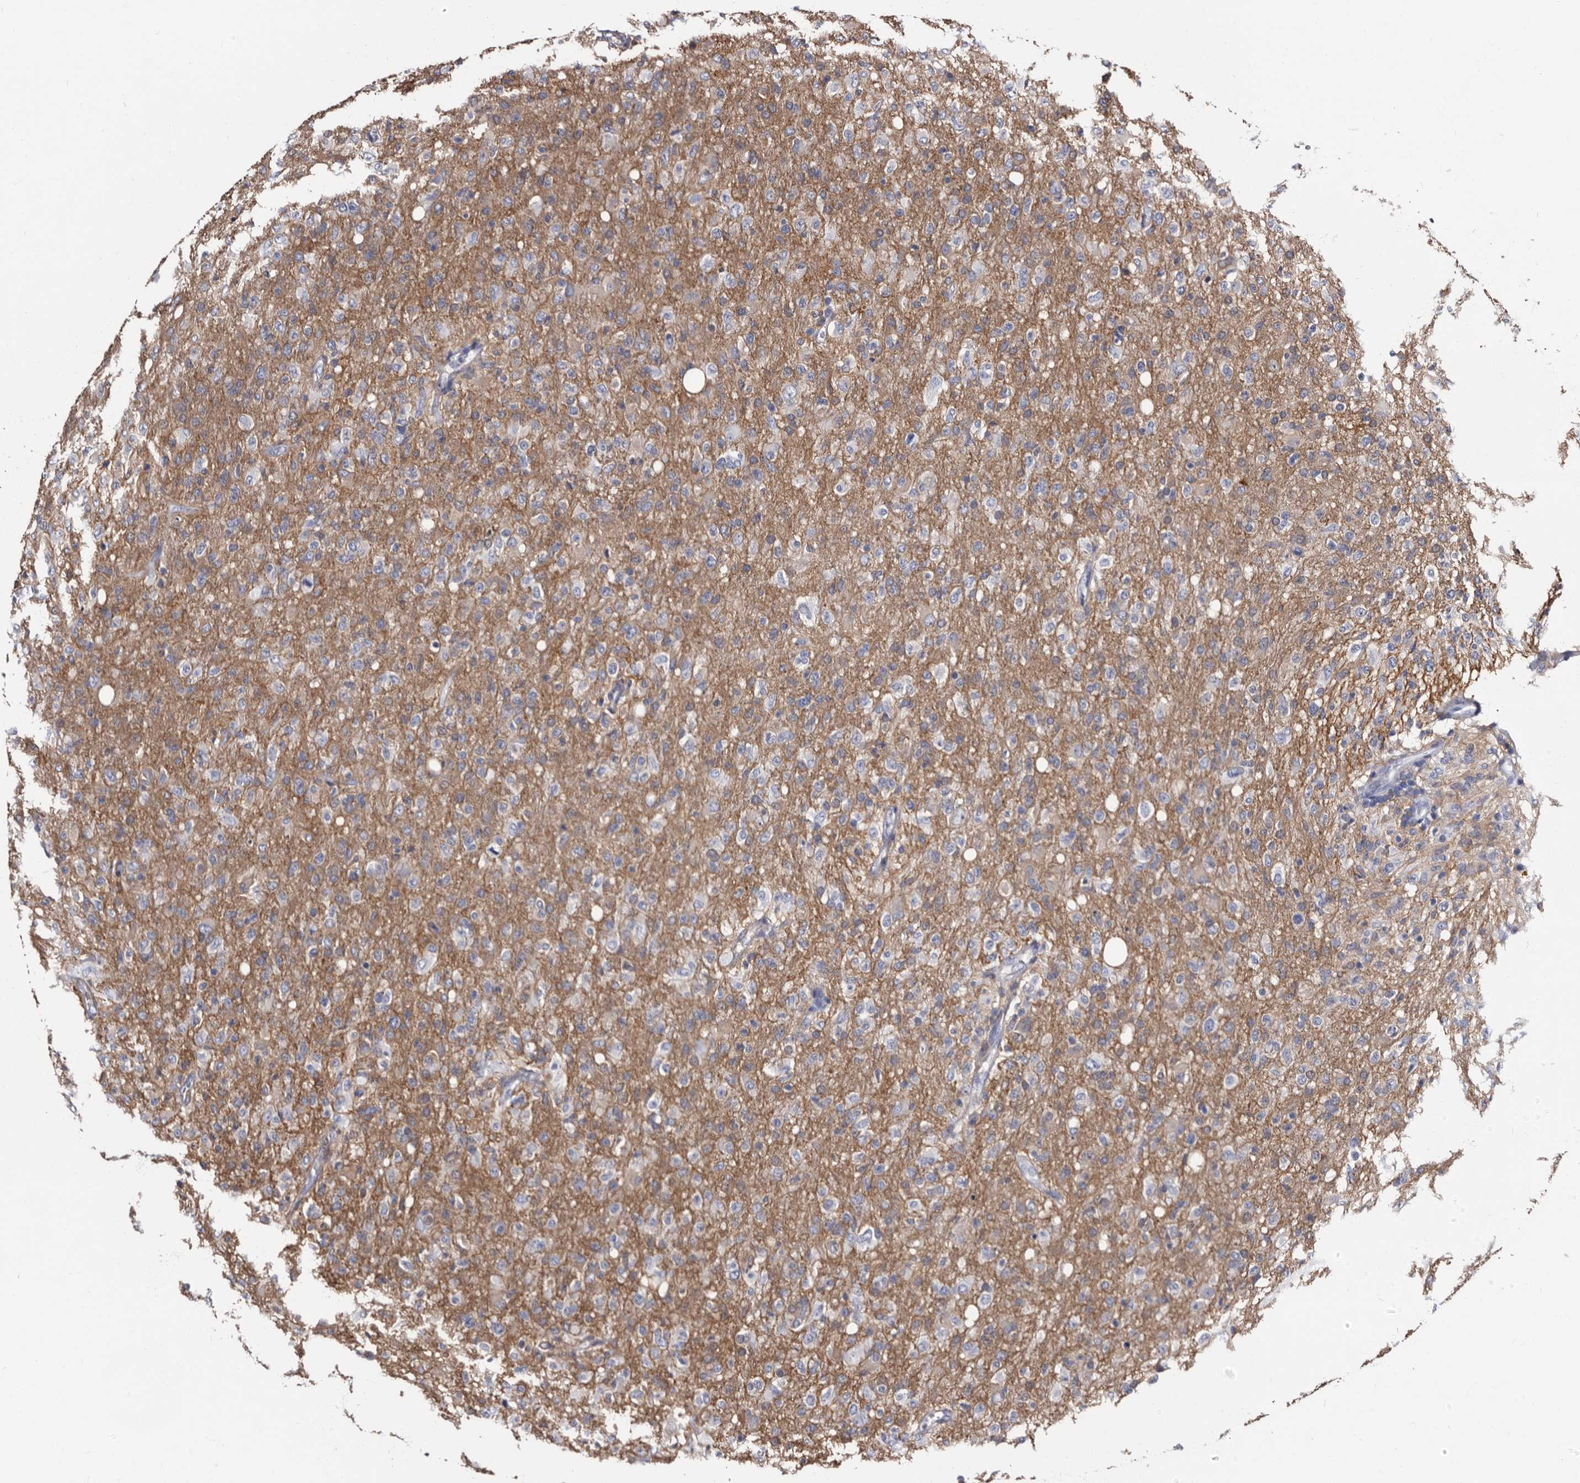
{"staining": {"intensity": "negative", "quantity": "none", "location": "none"}, "tissue": "glioma", "cell_type": "Tumor cells", "image_type": "cancer", "snomed": [{"axis": "morphology", "description": "Glioma, malignant, High grade"}, {"axis": "topography", "description": "Brain"}], "caption": "The histopathology image exhibits no significant positivity in tumor cells of high-grade glioma (malignant). Brightfield microscopy of immunohistochemistry (IHC) stained with DAB (3,3'-diaminobenzidine) (brown) and hematoxylin (blue), captured at high magnification.", "gene": "EPB41L3", "patient": {"sex": "female", "age": 57}}